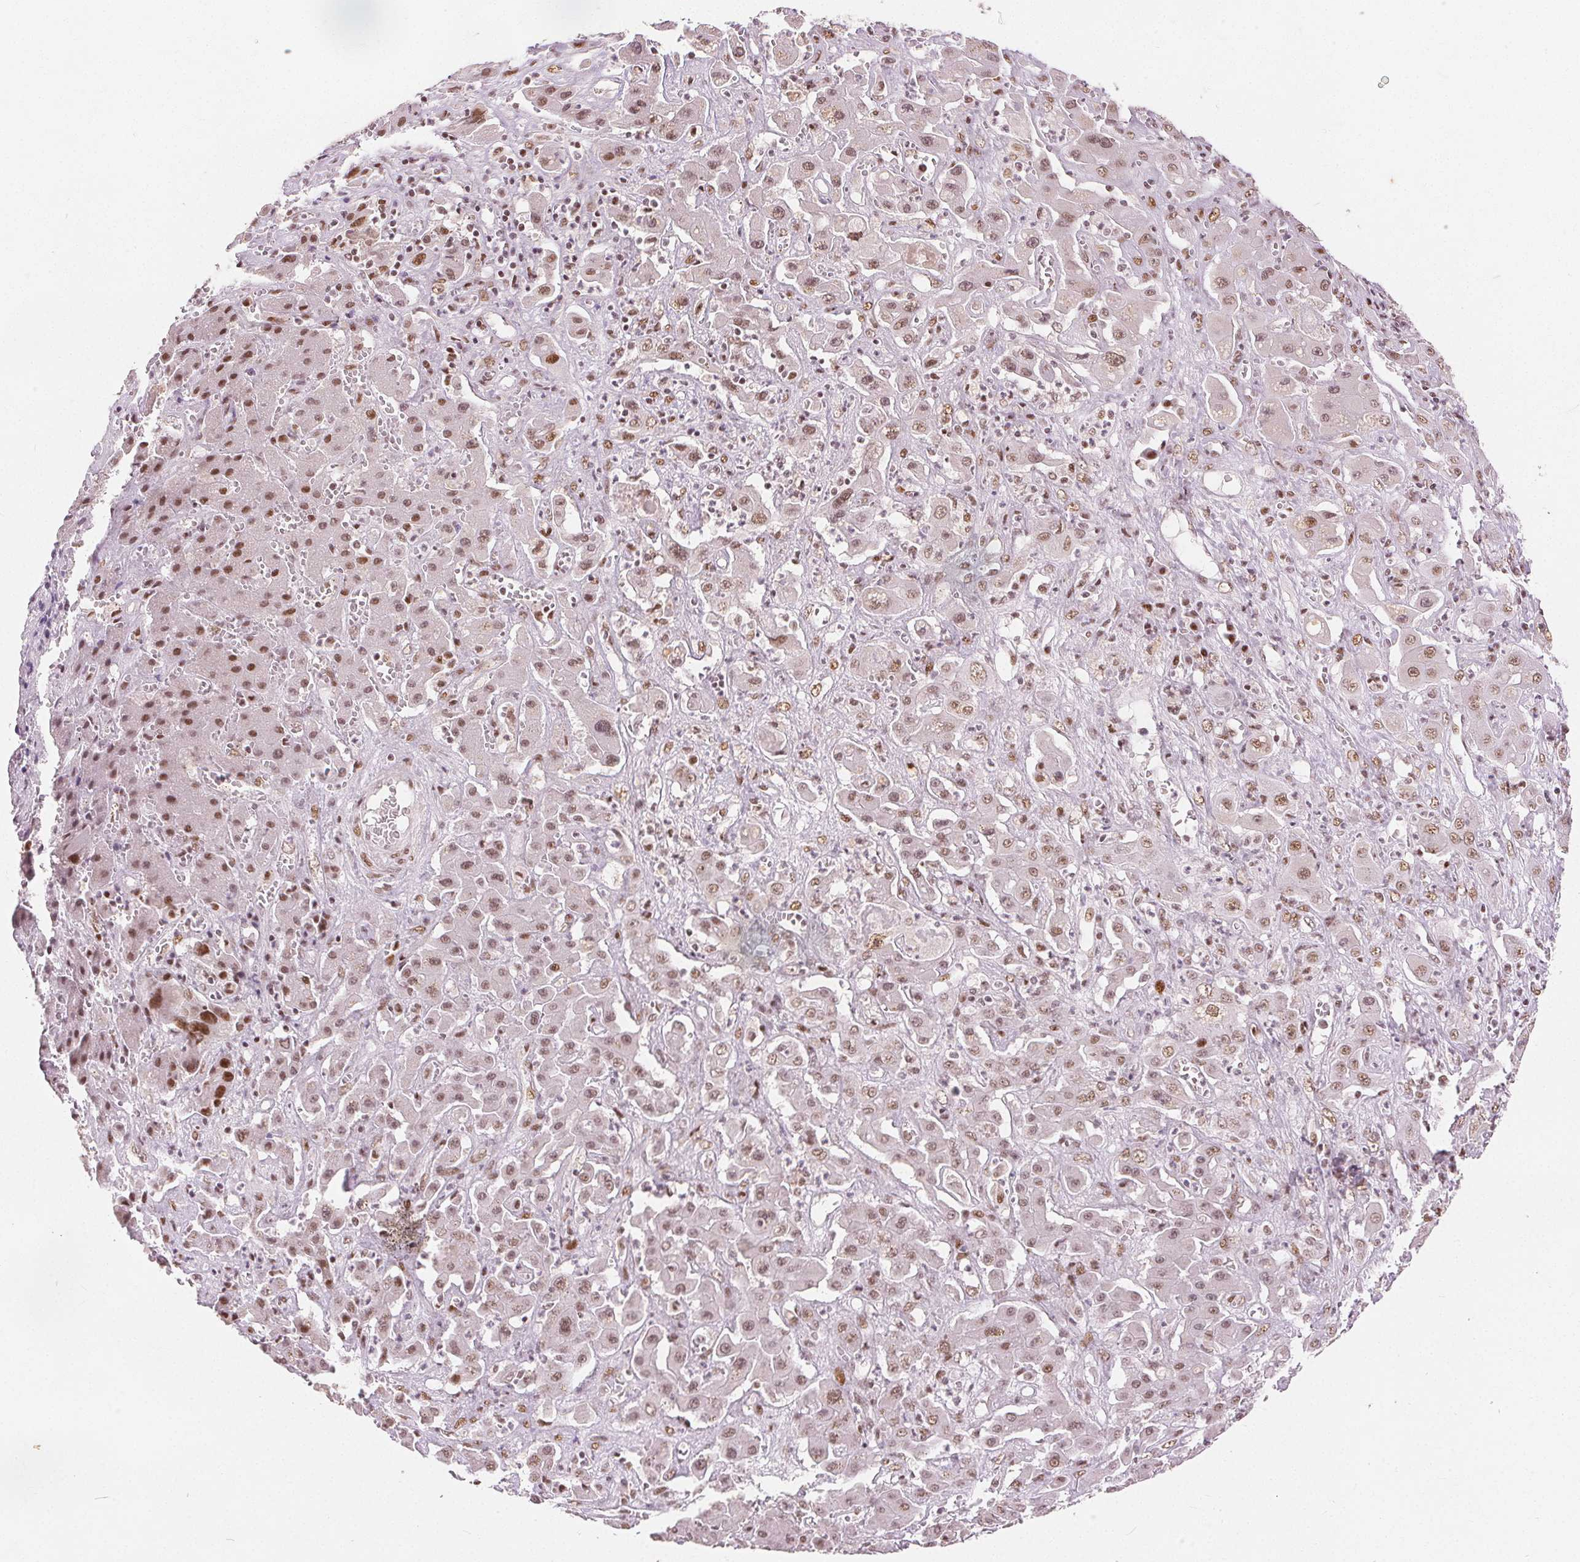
{"staining": {"intensity": "moderate", "quantity": ">75%", "location": "nuclear"}, "tissue": "liver cancer", "cell_type": "Tumor cells", "image_type": "cancer", "snomed": [{"axis": "morphology", "description": "Cholangiocarcinoma"}, {"axis": "topography", "description": "Liver"}], "caption": "Liver cancer tissue exhibits moderate nuclear positivity in about >75% of tumor cells, visualized by immunohistochemistry.", "gene": "ZNF703", "patient": {"sex": "male", "age": 67}}